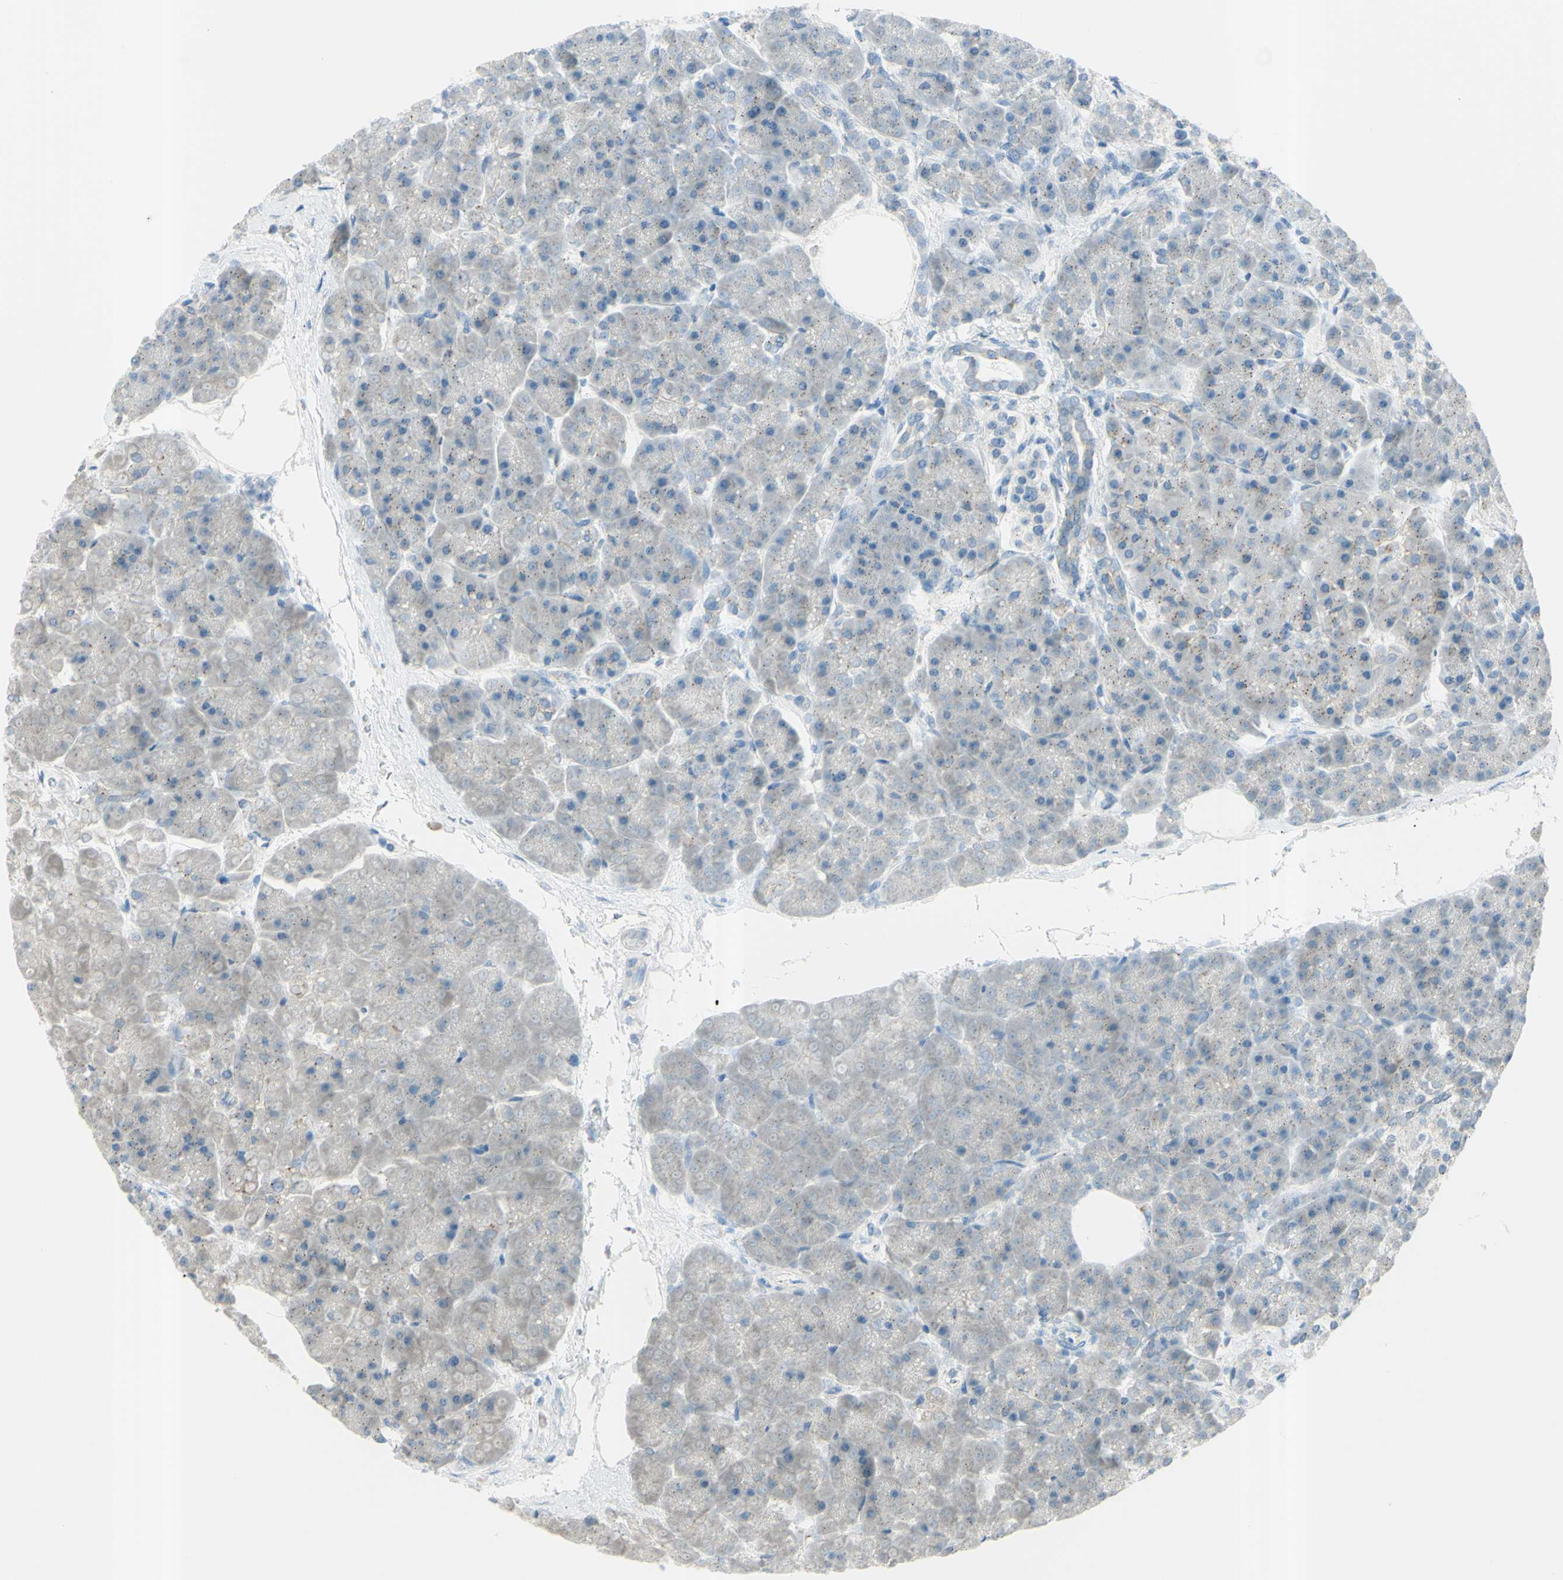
{"staining": {"intensity": "negative", "quantity": "none", "location": "none"}, "tissue": "pancreas", "cell_type": "Exocrine glandular cells", "image_type": "normal", "snomed": [{"axis": "morphology", "description": "Normal tissue, NOS"}, {"axis": "topography", "description": "Pancreas"}], "caption": "The immunohistochemistry (IHC) image has no significant staining in exocrine glandular cells of pancreas. (DAB (3,3'-diaminobenzidine) IHC, high magnification).", "gene": "B4GALT1", "patient": {"sex": "female", "age": 70}}